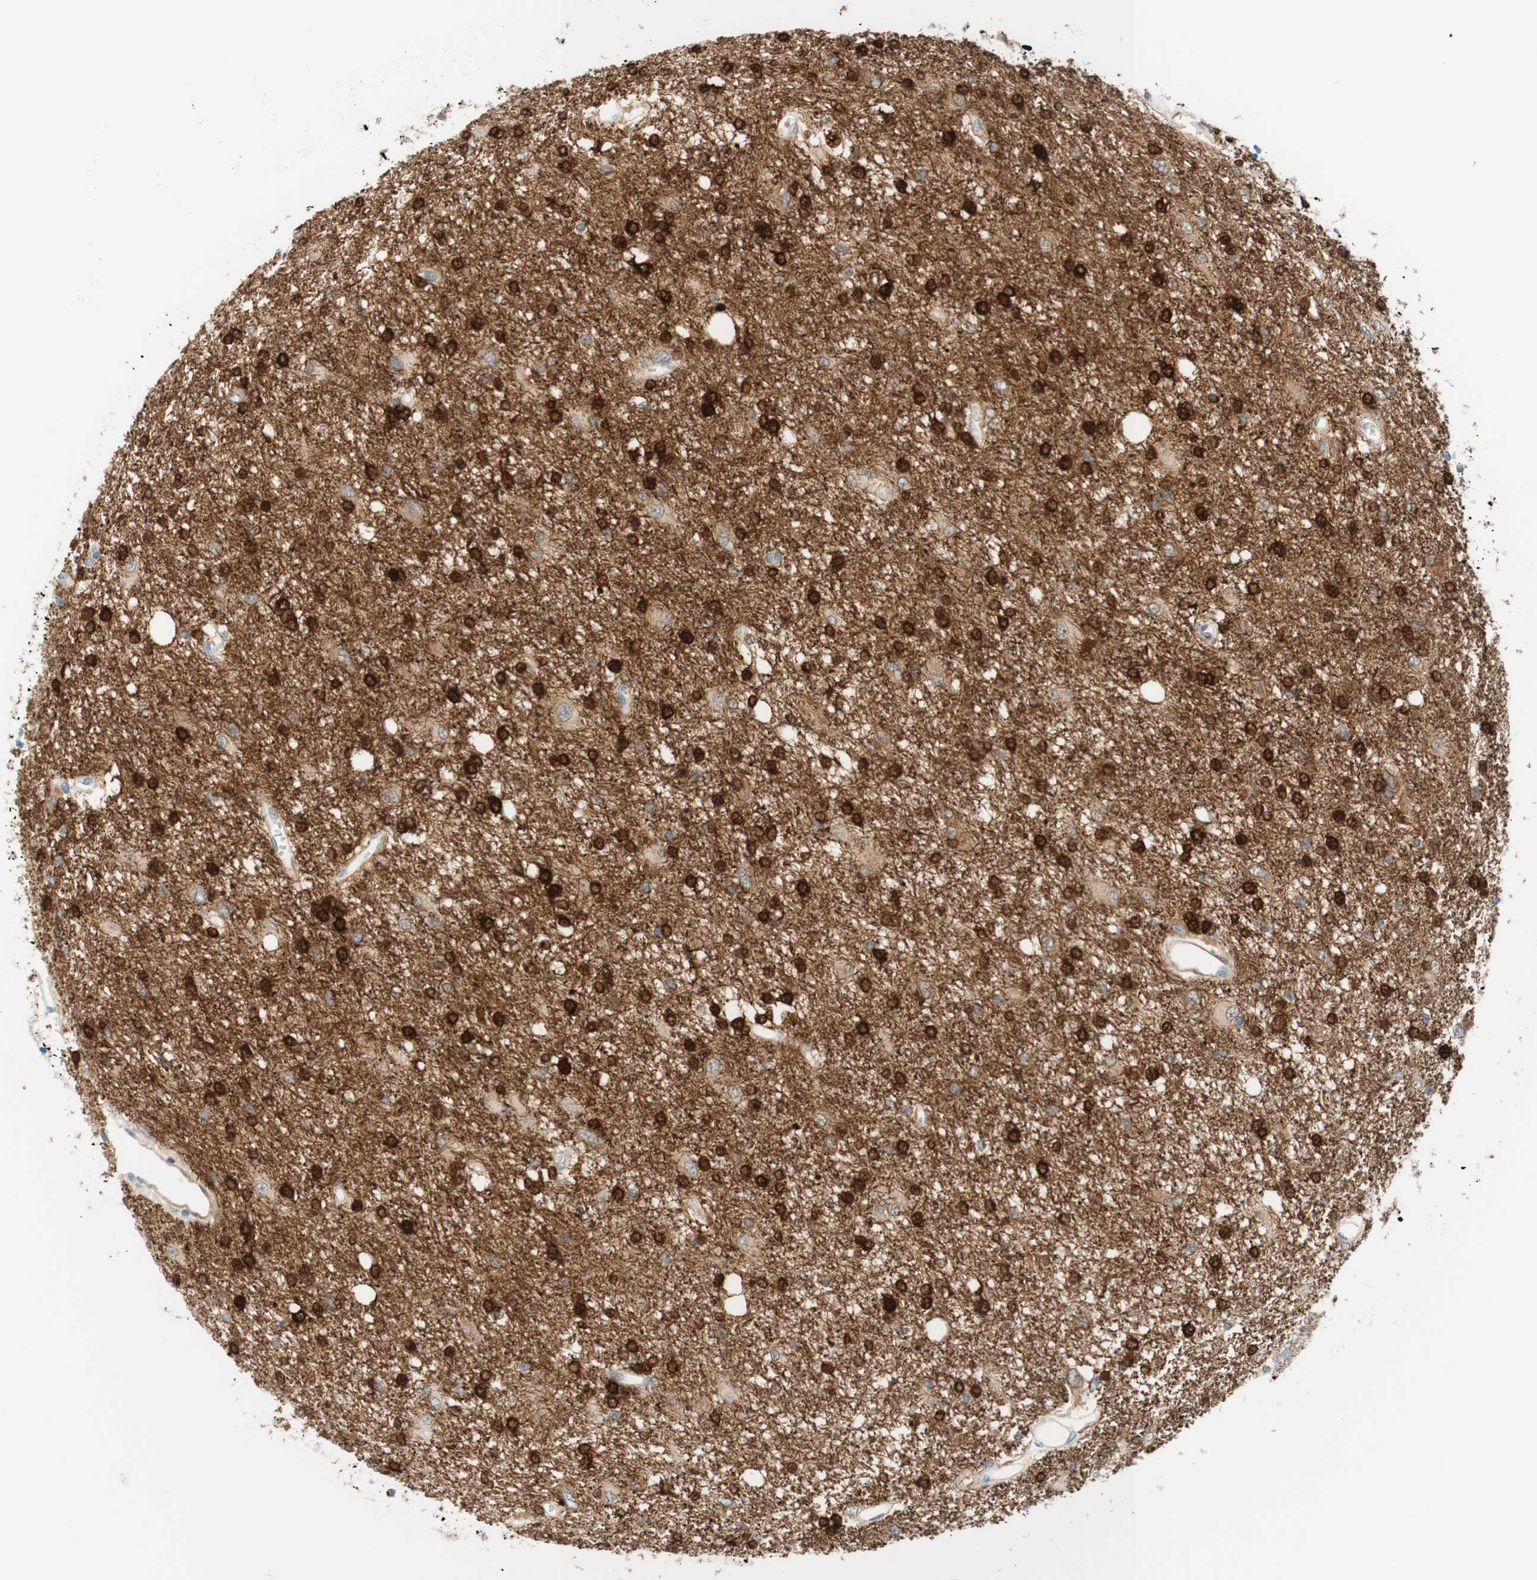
{"staining": {"intensity": "strong", "quantity": ">75%", "location": "cytoplasmic/membranous,nuclear"}, "tissue": "glioma", "cell_type": "Tumor cells", "image_type": "cancer", "snomed": [{"axis": "morphology", "description": "Glioma, malignant, High grade"}, {"axis": "topography", "description": "Brain"}], "caption": "Immunohistochemical staining of human malignant glioma (high-grade) exhibits strong cytoplasmic/membranous and nuclear protein expression in about >75% of tumor cells. (IHC, brightfield microscopy, high magnification).", "gene": "STMN1", "patient": {"sex": "female", "age": 59}}